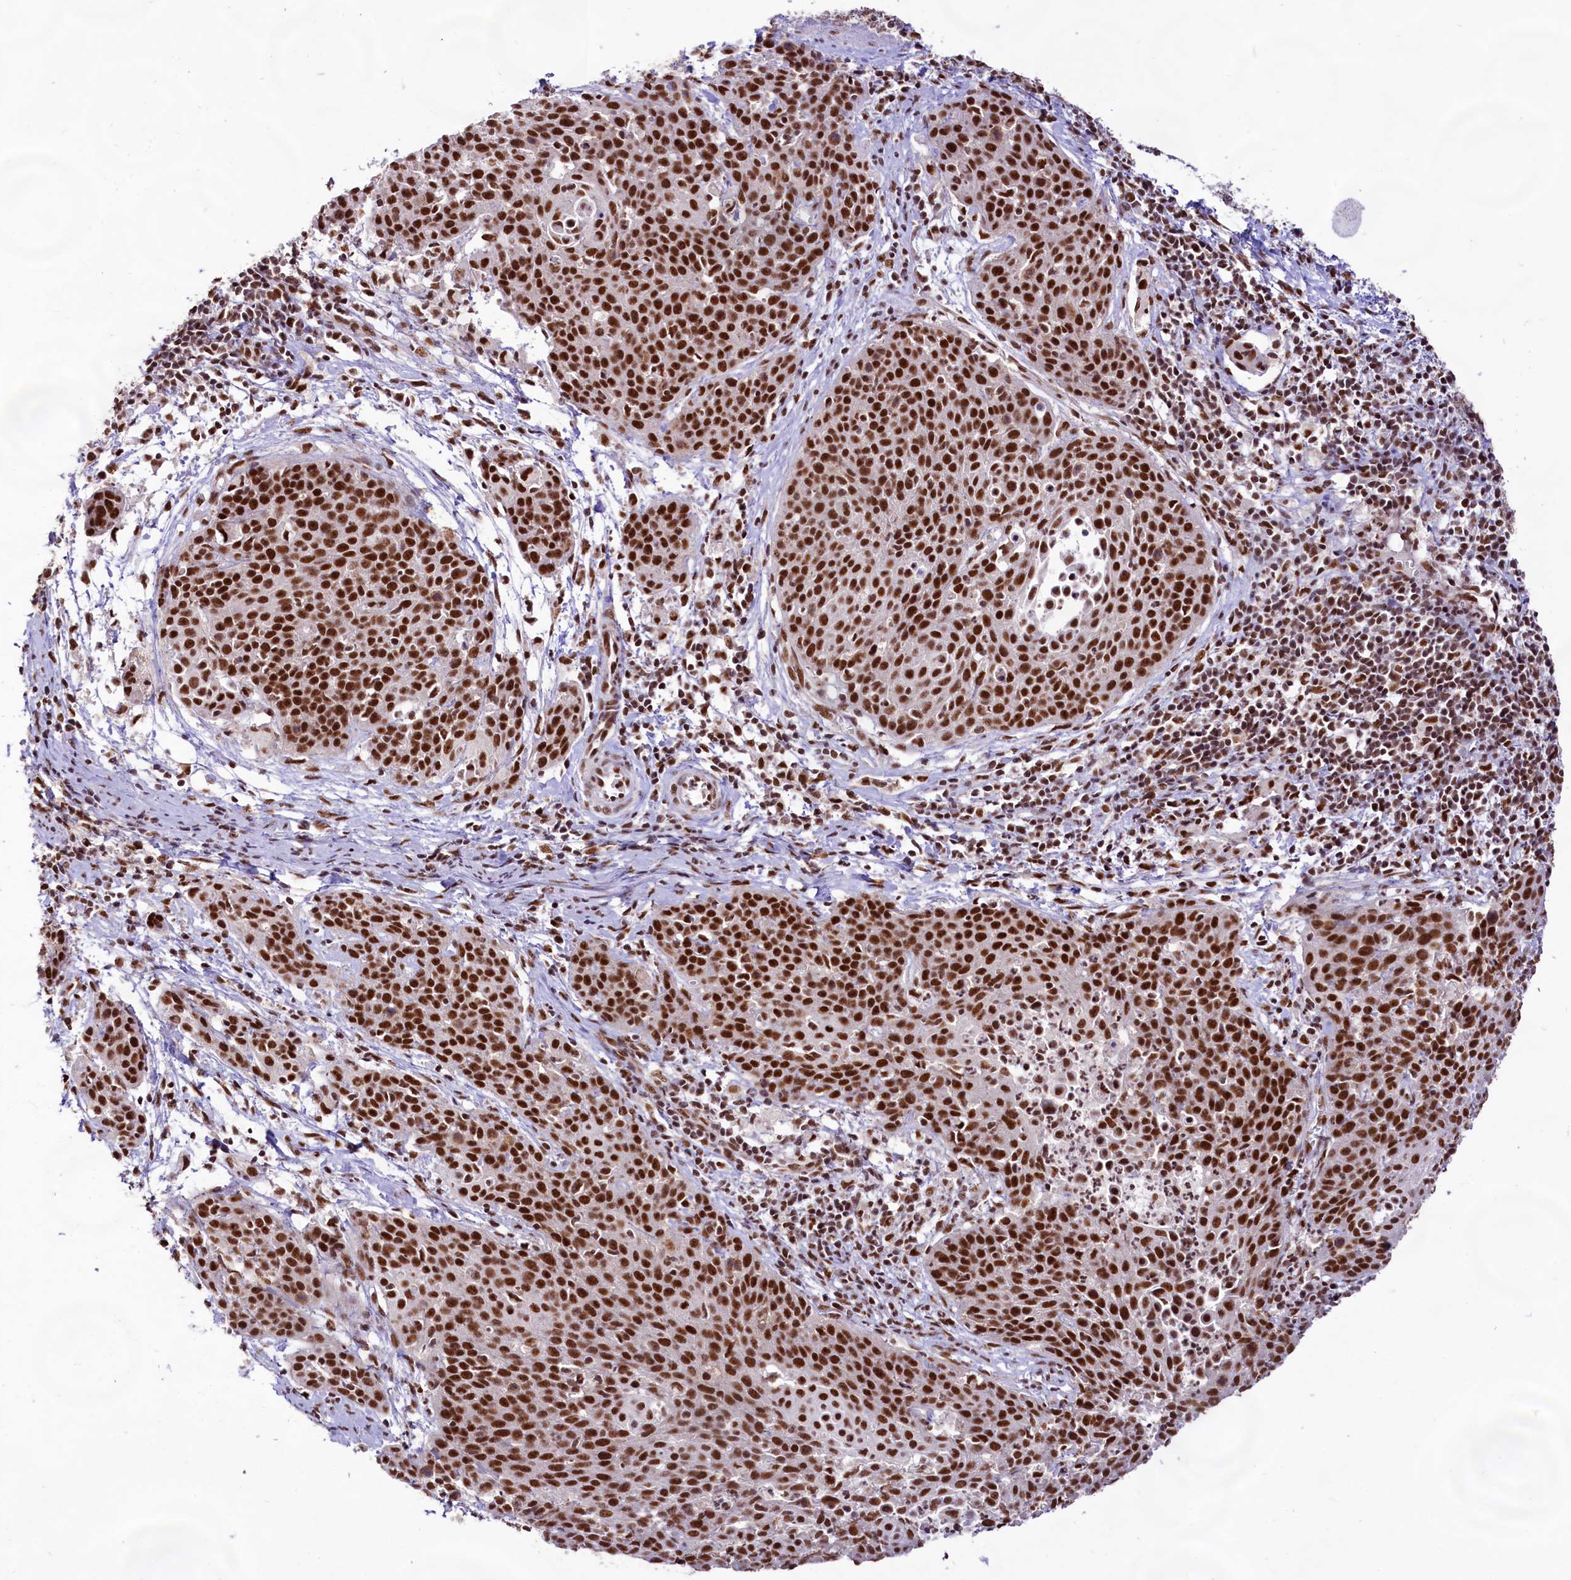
{"staining": {"intensity": "strong", "quantity": ">75%", "location": "nuclear"}, "tissue": "cervical cancer", "cell_type": "Tumor cells", "image_type": "cancer", "snomed": [{"axis": "morphology", "description": "Squamous cell carcinoma, NOS"}, {"axis": "topography", "description": "Cervix"}], "caption": "DAB immunohistochemical staining of cervical cancer (squamous cell carcinoma) reveals strong nuclear protein expression in approximately >75% of tumor cells. Ihc stains the protein in brown and the nuclei are stained blue.", "gene": "HIRA", "patient": {"sex": "female", "age": 38}}